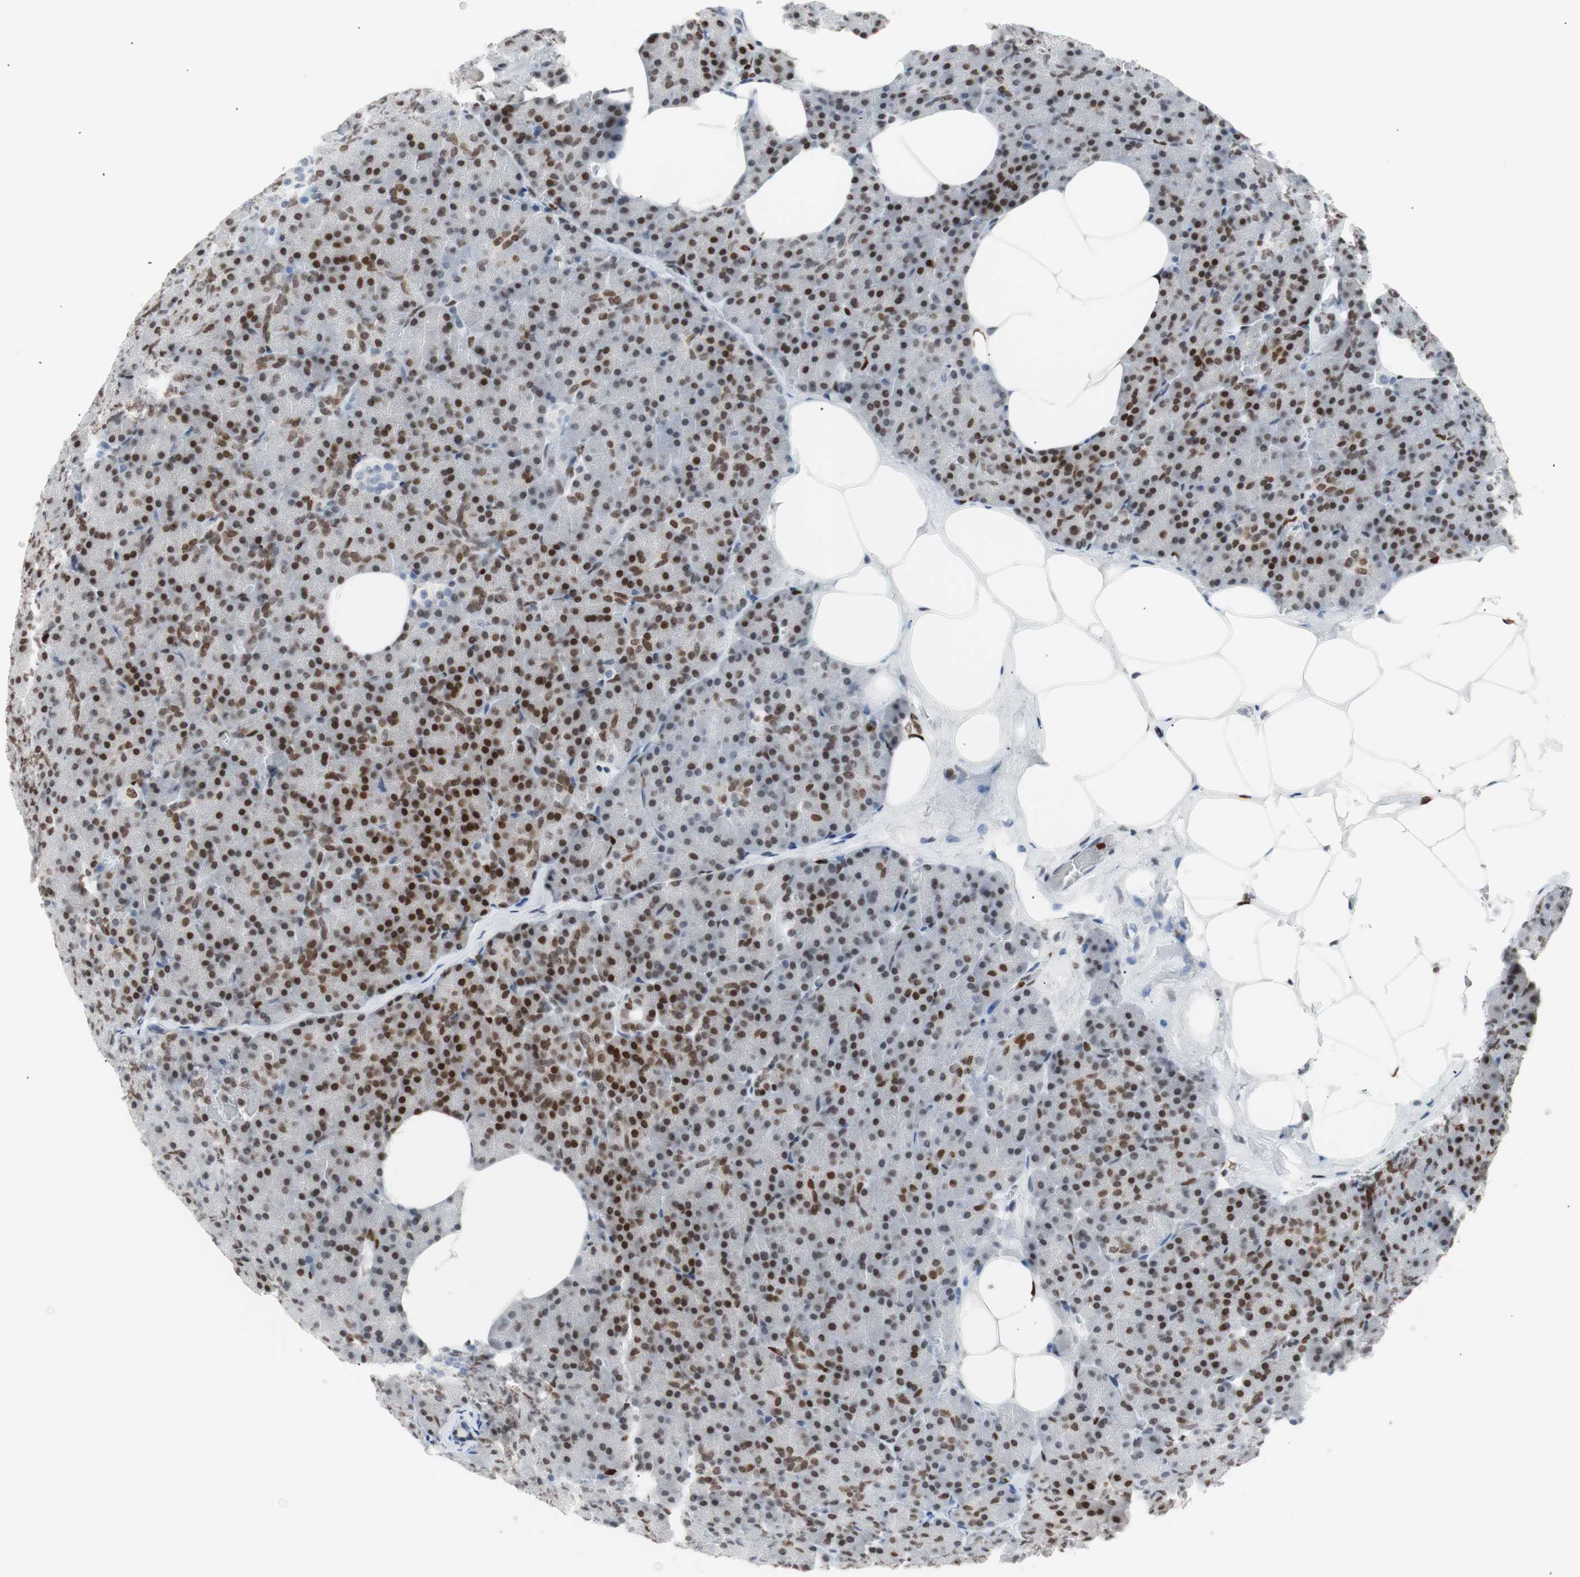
{"staining": {"intensity": "moderate", "quantity": ">75%", "location": "nuclear"}, "tissue": "pancreas", "cell_type": "Exocrine glandular cells", "image_type": "normal", "snomed": [{"axis": "morphology", "description": "Normal tissue, NOS"}, {"axis": "topography", "description": "Pancreas"}], "caption": "Exocrine glandular cells display medium levels of moderate nuclear positivity in approximately >75% of cells in unremarkable pancreas. (DAB (3,3'-diaminobenzidine) IHC with brightfield microscopy, high magnification).", "gene": "CEBPB", "patient": {"sex": "female", "age": 35}}